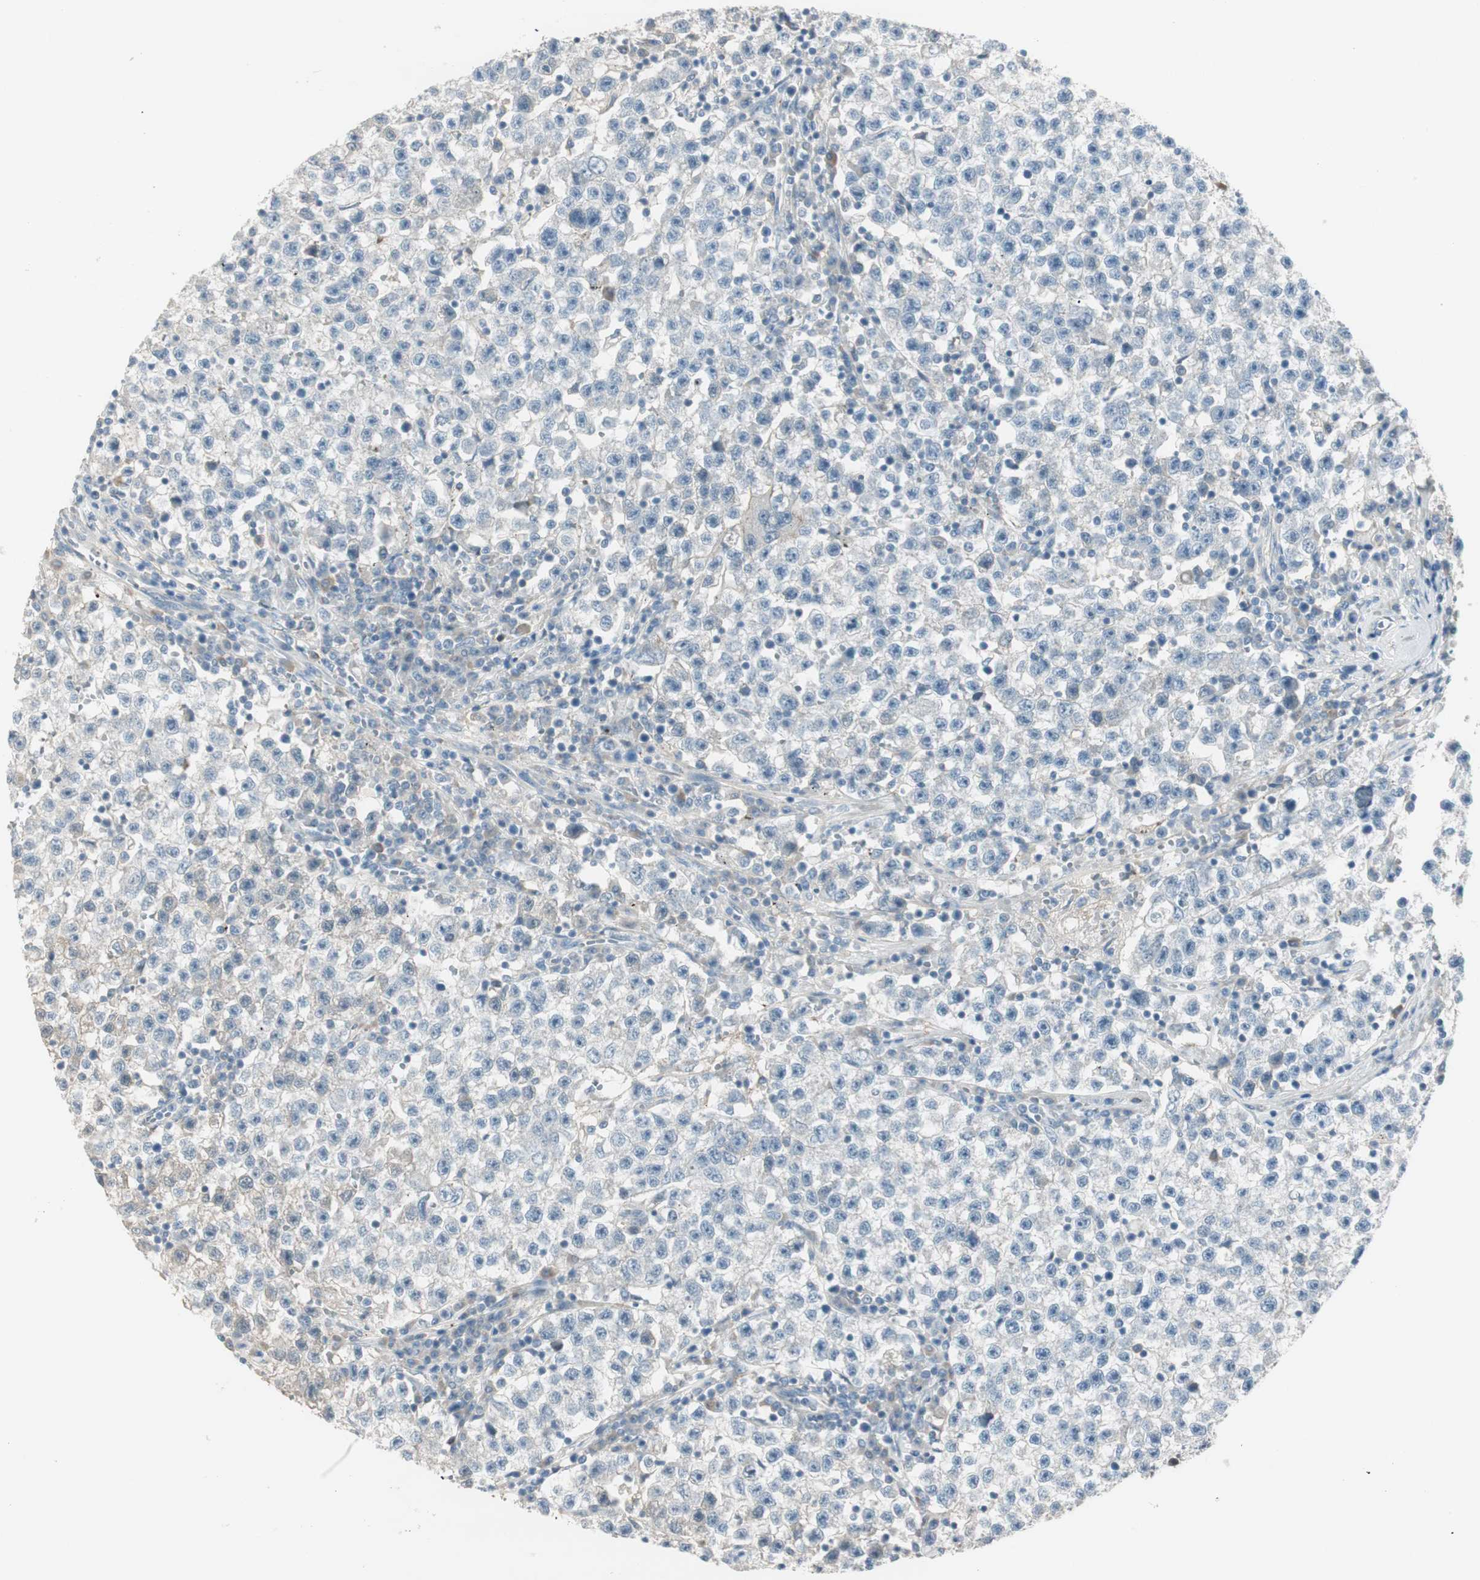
{"staining": {"intensity": "negative", "quantity": "none", "location": "none"}, "tissue": "testis cancer", "cell_type": "Tumor cells", "image_type": "cancer", "snomed": [{"axis": "morphology", "description": "Seminoma, NOS"}, {"axis": "topography", "description": "Testis"}], "caption": "Immunohistochemistry of testis seminoma exhibits no staining in tumor cells.", "gene": "EVA1A", "patient": {"sex": "male", "age": 22}}